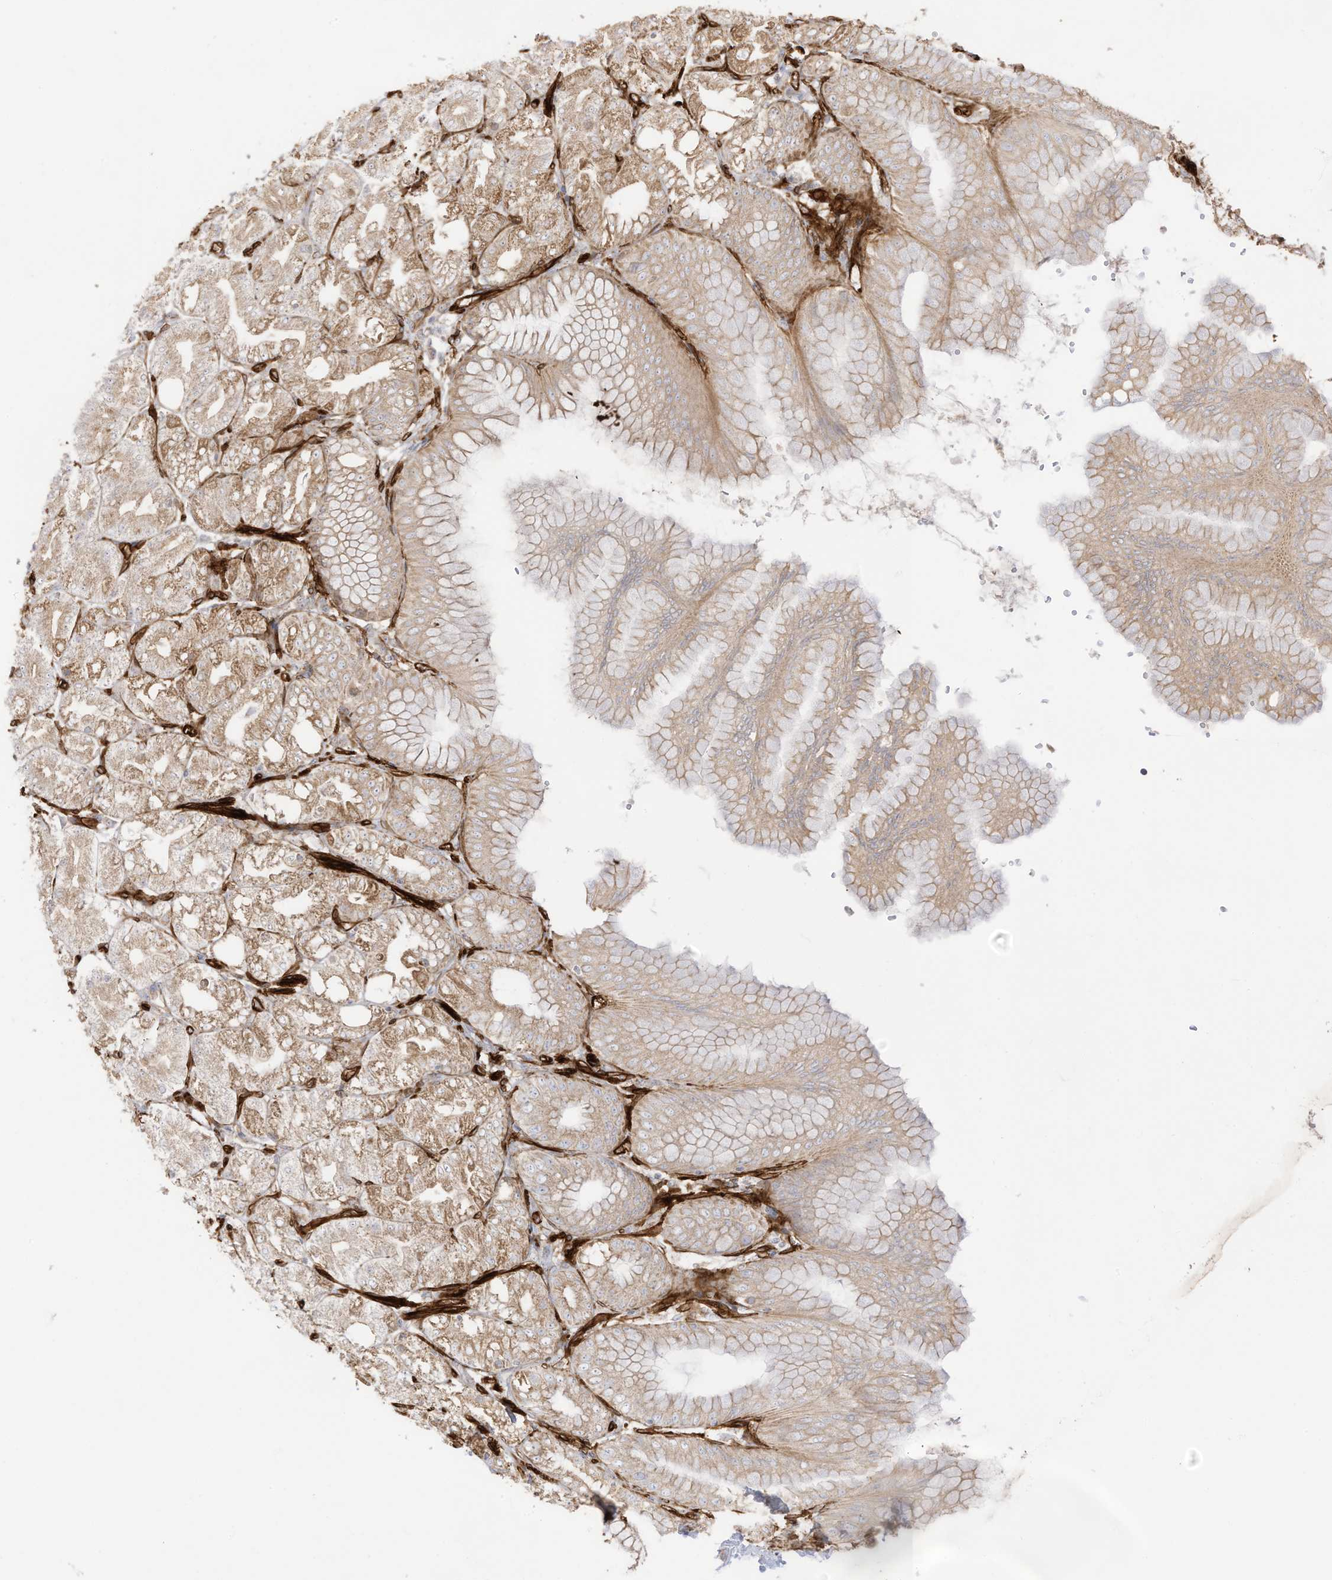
{"staining": {"intensity": "moderate", "quantity": "25%-75%", "location": "cytoplasmic/membranous"}, "tissue": "stomach", "cell_type": "Glandular cells", "image_type": "normal", "snomed": [{"axis": "morphology", "description": "Normal tissue, NOS"}, {"axis": "topography", "description": "Stomach, lower"}], "caption": "A brown stain labels moderate cytoplasmic/membranous expression of a protein in glandular cells of unremarkable stomach.", "gene": "ABCB7", "patient": {"sex": "male", "age": 71}}